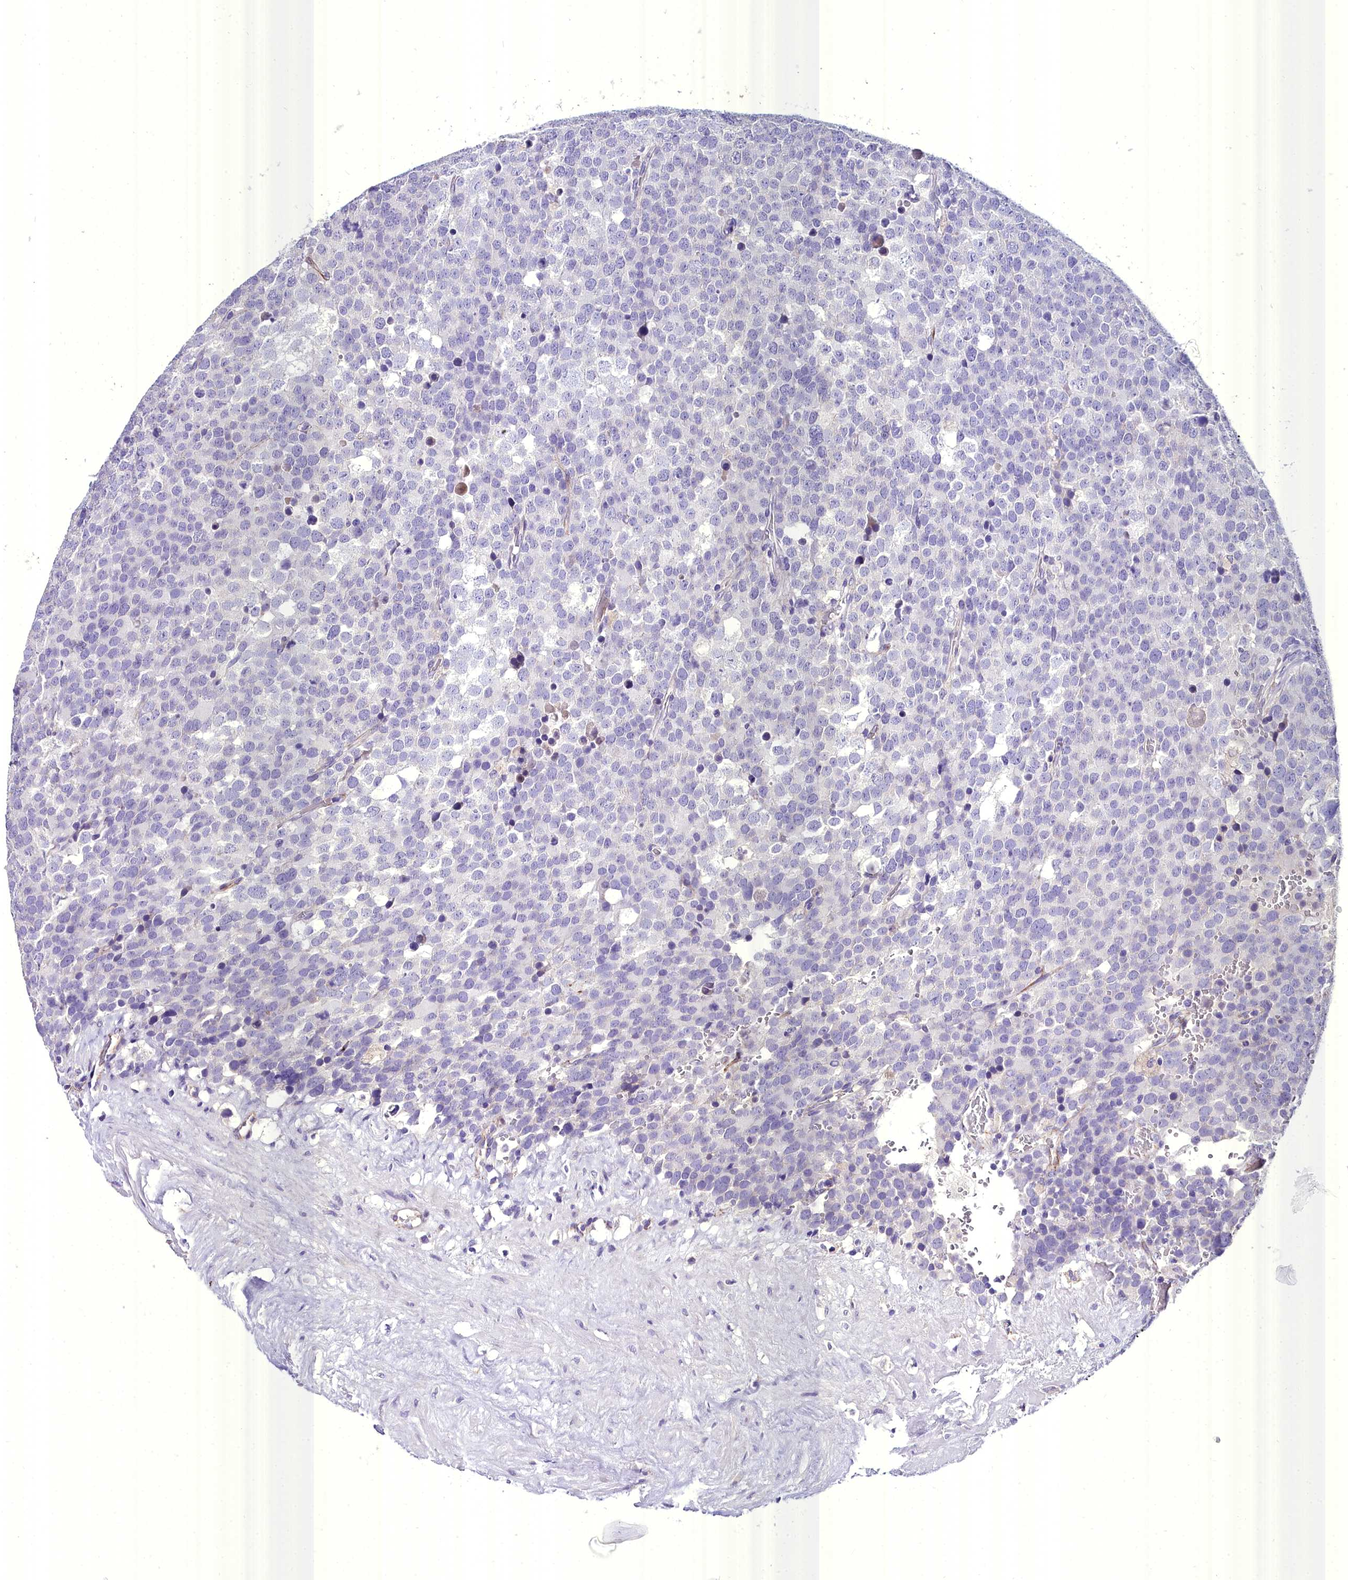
{"staining": {"intensity": "negative", "quantity": "none", "location": "none"}, "tissue": "testis cancer", "cell_type": "Tumor cells", "image_type": "cancer", "snomed": [{"axis": "morphology", "description": "Seminoma, NOS"}, {"axis": "topography", "description": "Testis"}], "caption": "Immunohistochemistry of testis cancer (seminoma) demonstrates no staining in tumor cells.", "gene": "MS4A18", "patient": {"sex": "male", "age": 71}}